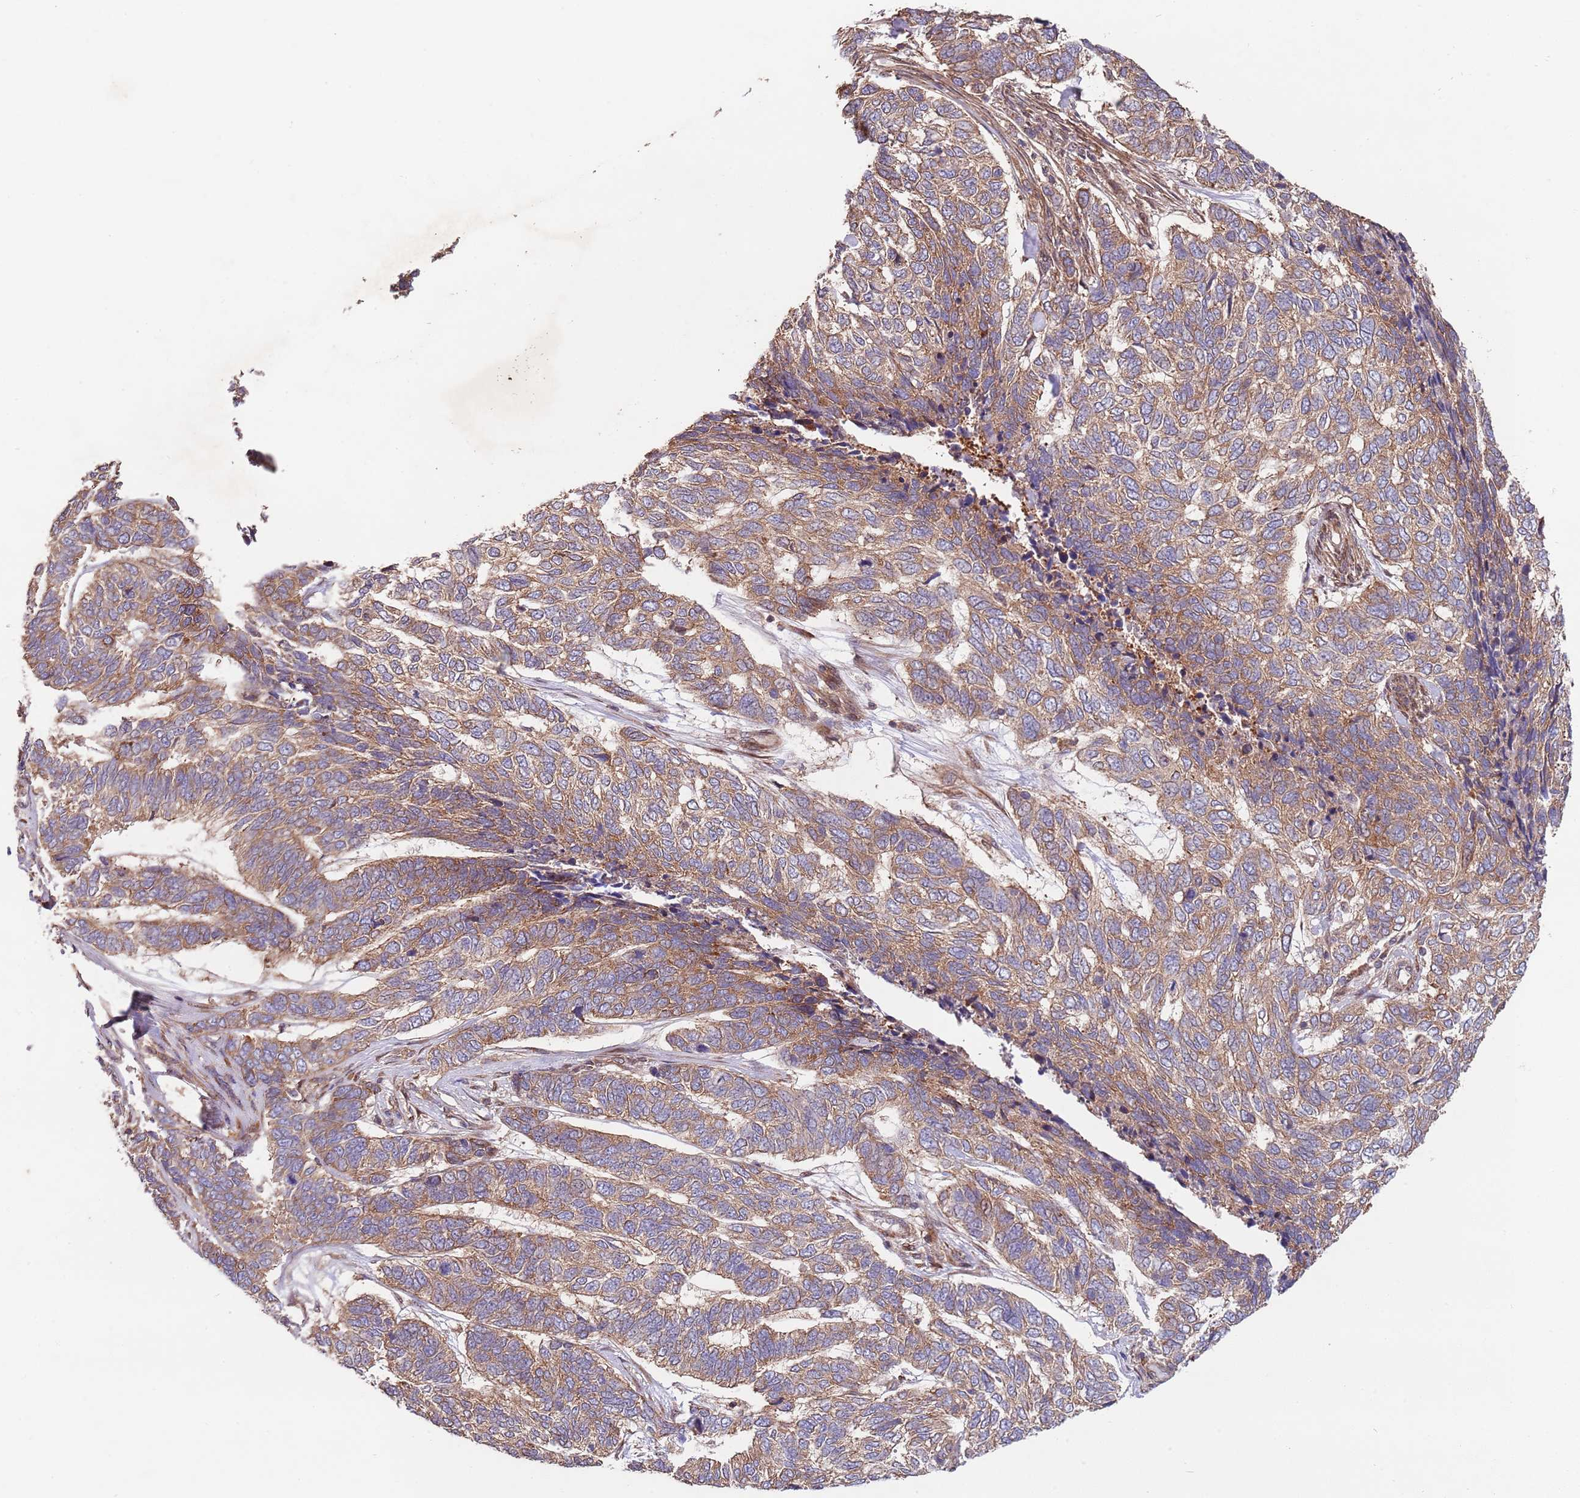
{"staining": {"intensity": "moderate", "quantity": ">75%", "location": "cytoplasmic/membranous"}, "tissue": "skin cancer", "cell_type": "Tumor cells", "image_type": "cancer", "snomed": [{"axis": "morphology", "description": "Basal cell carcinoma"}, {"axis": "topography", "description": "Skin"}], "caption": "DAB (3,3'-diaminobenzidine) immunohistochemical staining of human basal cell carcinoma (skin) demonstrates moderate cytoplasmic/membranous protein staining in about >75% of tumor cells. The protein is stained brown, and the nuclei are stained in blue (DAB IHC with brightfield microscopy, high magnification).", "gene": "RNF19B", "patient": {"sex": "female", "age": 65}}